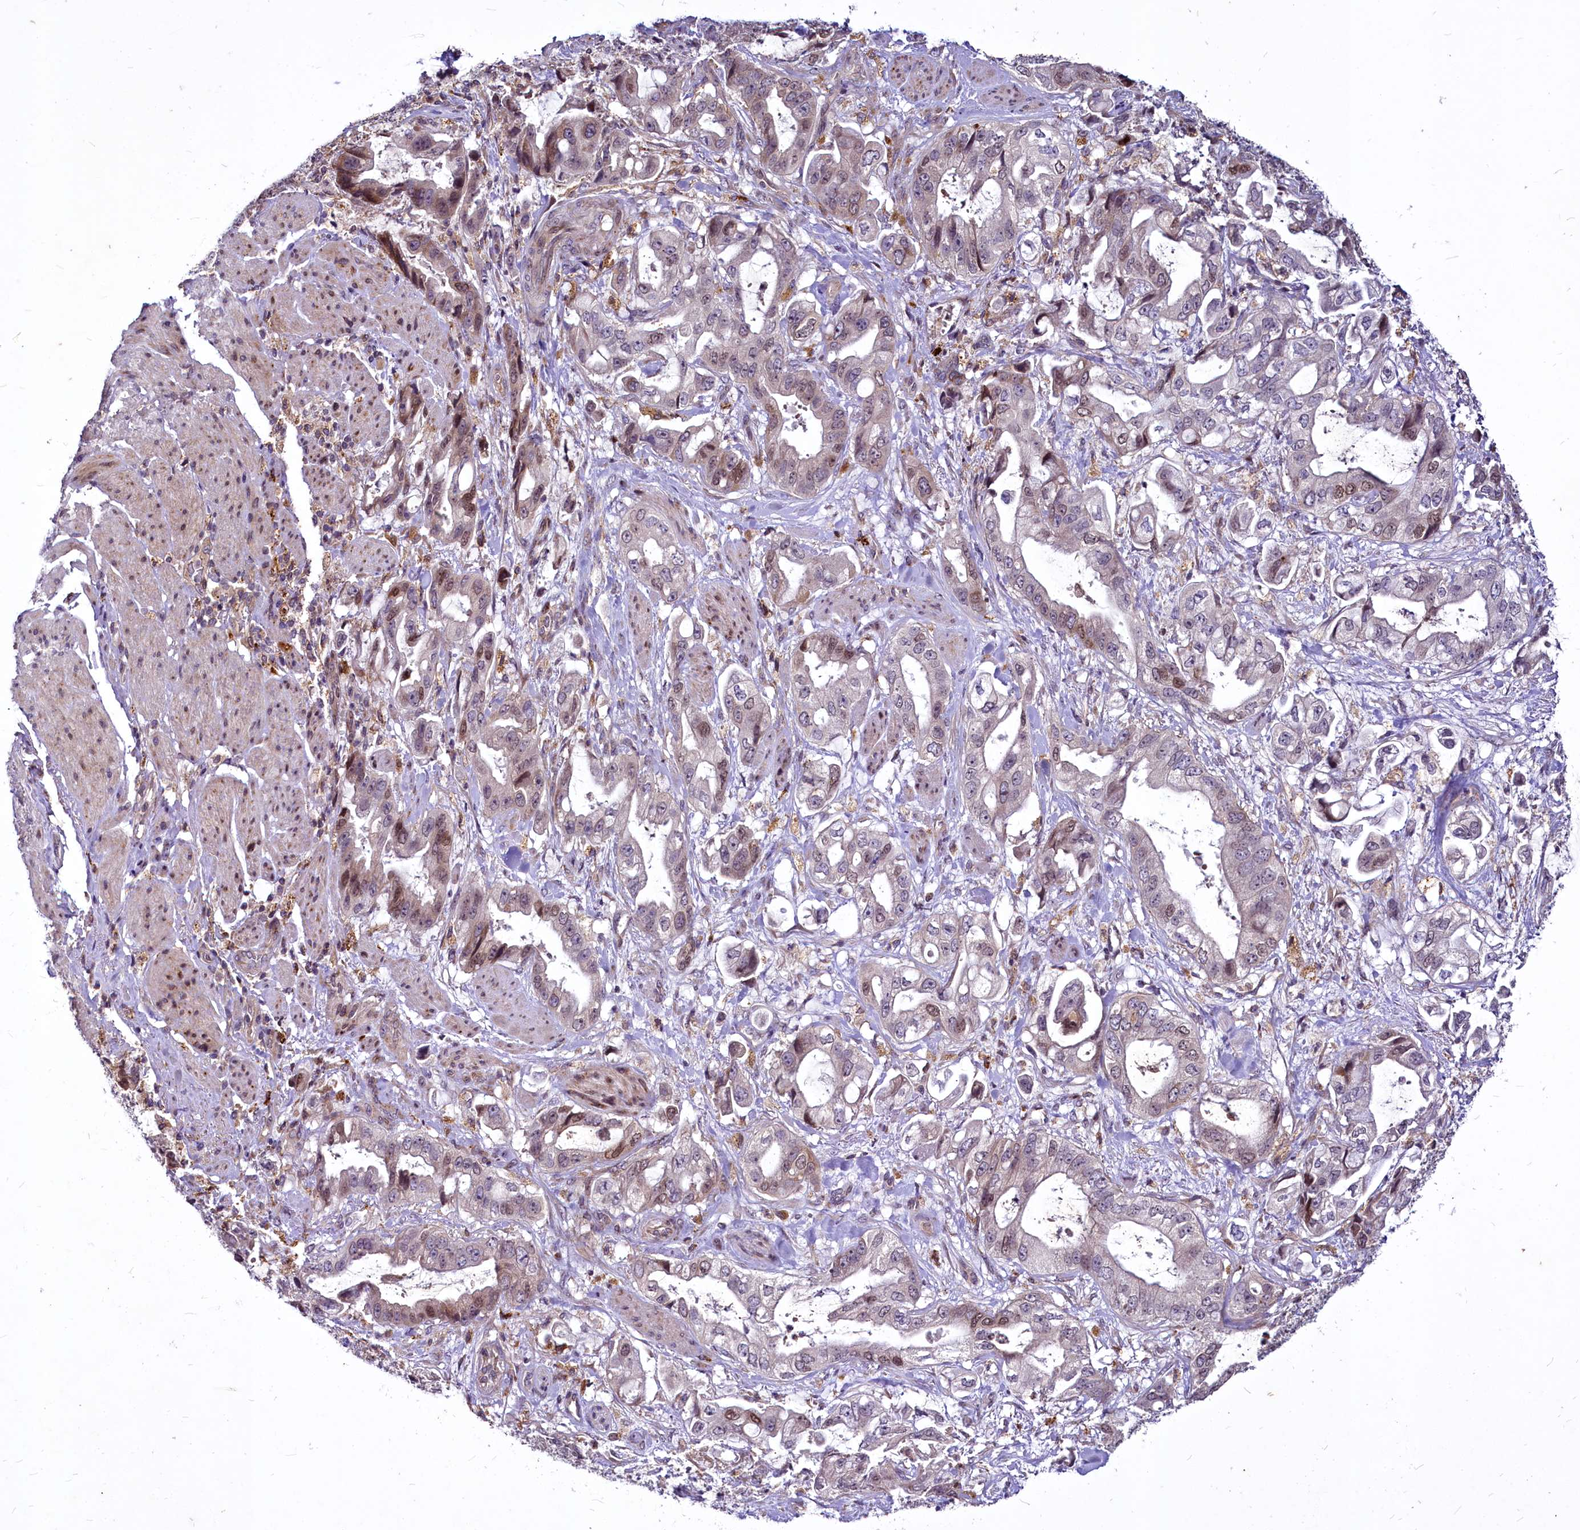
{"staining": {"intensity": "moderate", "quantity": "<25%", "location": "nuclear"}, "tissue": "stomach cancer", "cell_type": "Tumor cells", "image_type": "cancer", "snomed": [{"axis": "morphology", "description": "Adenocarcinoma, NOS"}, {"axis": "topography", "description": "Stomach"}], "caption": "This image shows immunohistochemistry (IHC) staining of adenocarcinoma (stomach), with low moderate nuclear positivity in about <25% of tumor cells.", "gene": "C11orf86", "patient": {"sex": "male", "age": 62}}